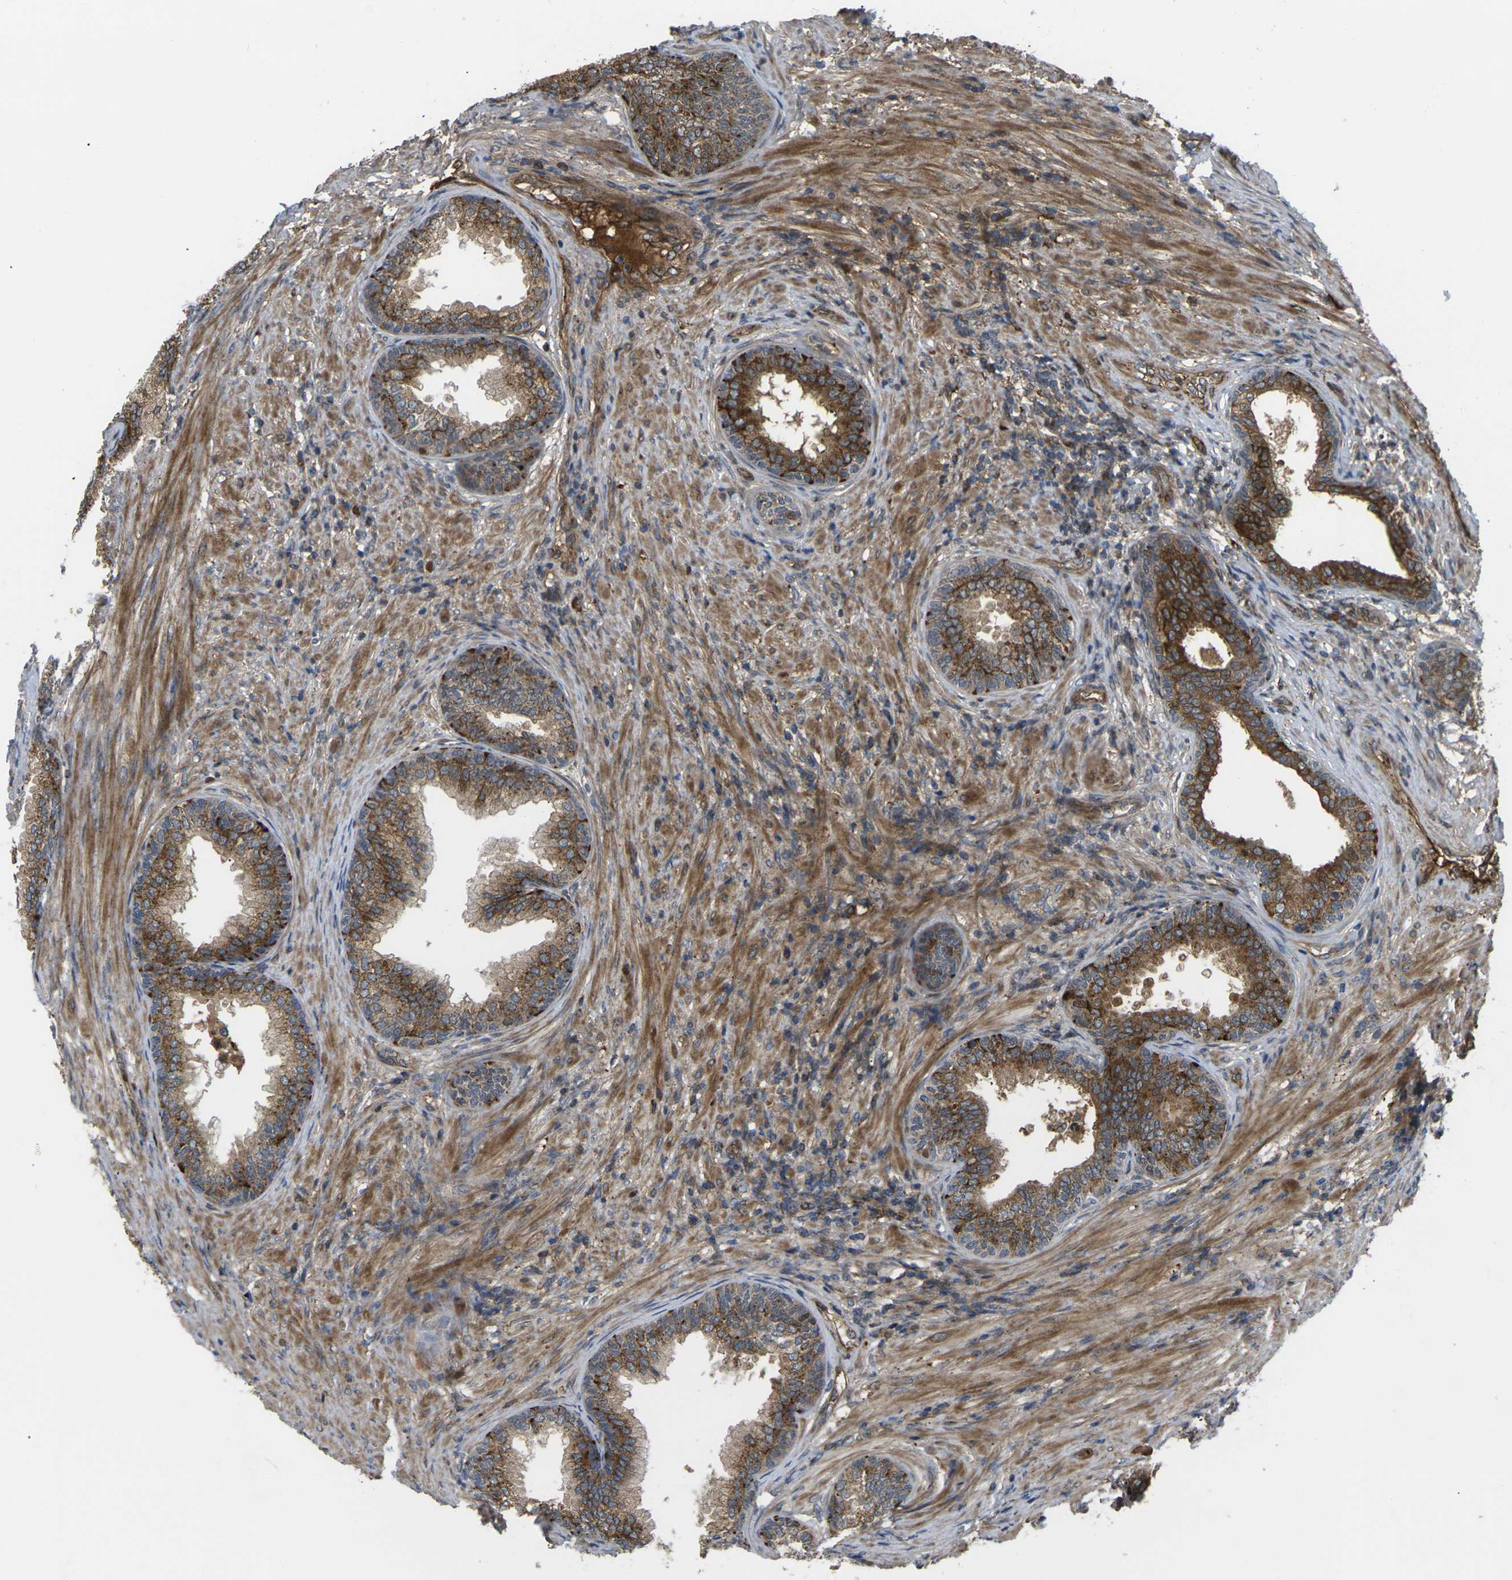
{"staining": {"intensity": "moderate", "quantity": ">75%", "location": "cytoplasmic/membranous"}, "tissue": "prostate", "cell_type": "Glandular cells", "image_type": "normal", "snomed": [{"axis": "morphology", "description": "Normal tissue, NOS"}, {"axis": "topography", "description": "Prostate"}], "caption": "Prostate was stained to show a protein in brown. There is medium levels of moderate cytoplasmic/membranous positivity in about >75% of glandular cells. (Brightfield microscopy of DAB IHC at high magnification).", "gene": "ECE1", "patient": {"sex": "male", "age": 76}}